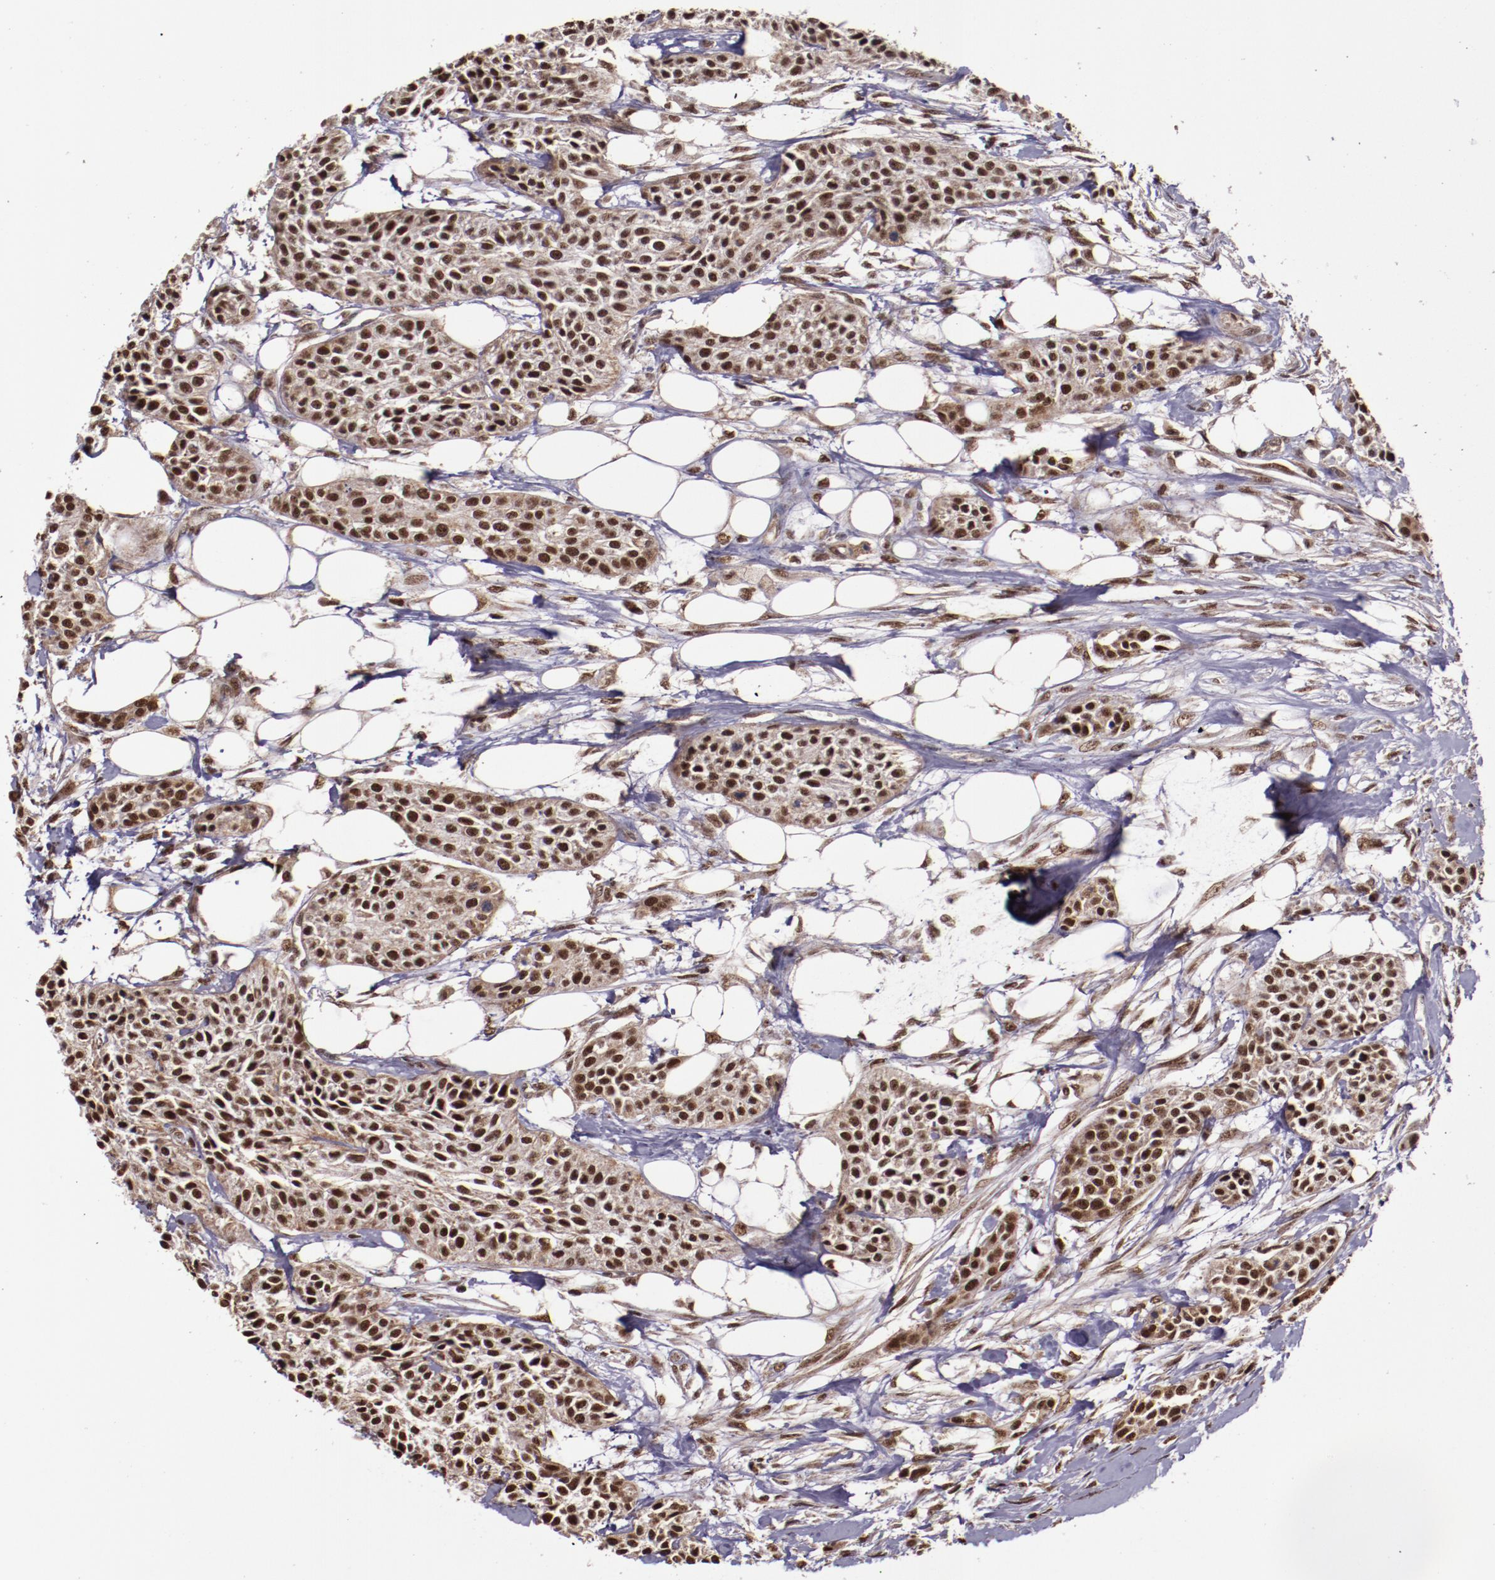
{"staining": {"intensity": "strong", "quantity": ">75%", "location": "cytoplasmic/membranous,nuclear"}, "tissue": "urothelial cancer", "cell_type": "Tumor cells", "image_type": "cancer", "snomed": [{"axis": "morphology", "description": "Urothelial carcinoma, High grade"}, {"axis": "topography", "description": "Urinary bladder"}], "caption": "Urothelial carcinoma (high-grade) stained with DAB (3,3'-diaminobenzidine) immunohistochemistry (IHC) exhibits high levels of strong cytoplasmic/membranous and nuclear positivity in about >75% of tumor cells. (DAB IHC, brown staining for protein, blue staining for nuclei).", "gene": "CECR2", "patient": {"sex": "male", "age": 56}}